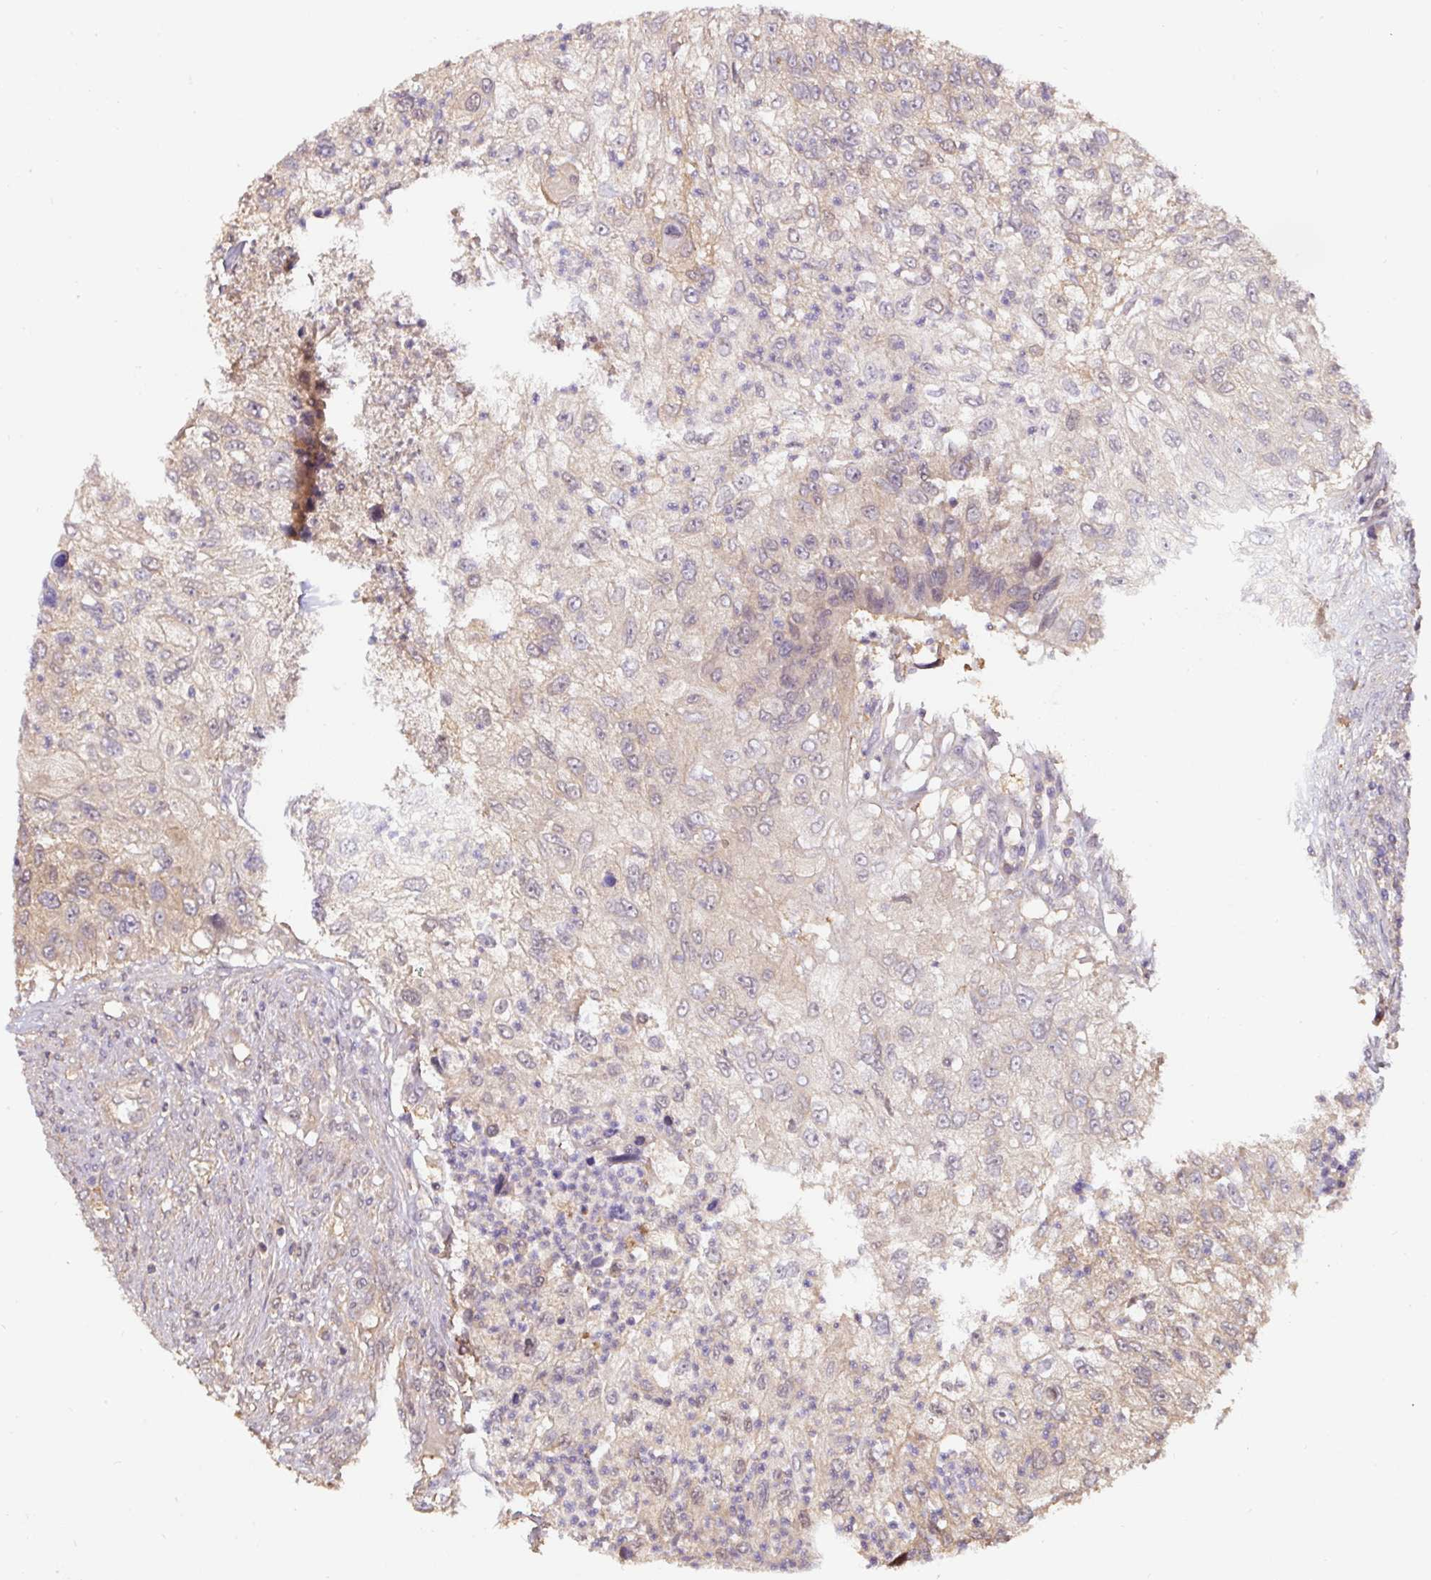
{"staining": {"intensity": "weak", "quantity": "25%-75%", "location": "cytoplasmic/membranous"}, "tissue": "urothelial cancer", "cell_type": "Tumor cells", "image_type": "cancer", "snomed": [{"axis": "morphology", "description": "Urothelial carcinoma, High grade"}, {"axis": "topography", "description": "Urinary bladder"}], "caption": "High-power microscopy captured an immunohistochemistry (IHC) micrograph of urothelial cancer, revealing weak cytoplasmic/membranous expression in about 25%-75% of tumor cells.", "gene": "ST13", "patient": {"sex": "female", "age": 60}}